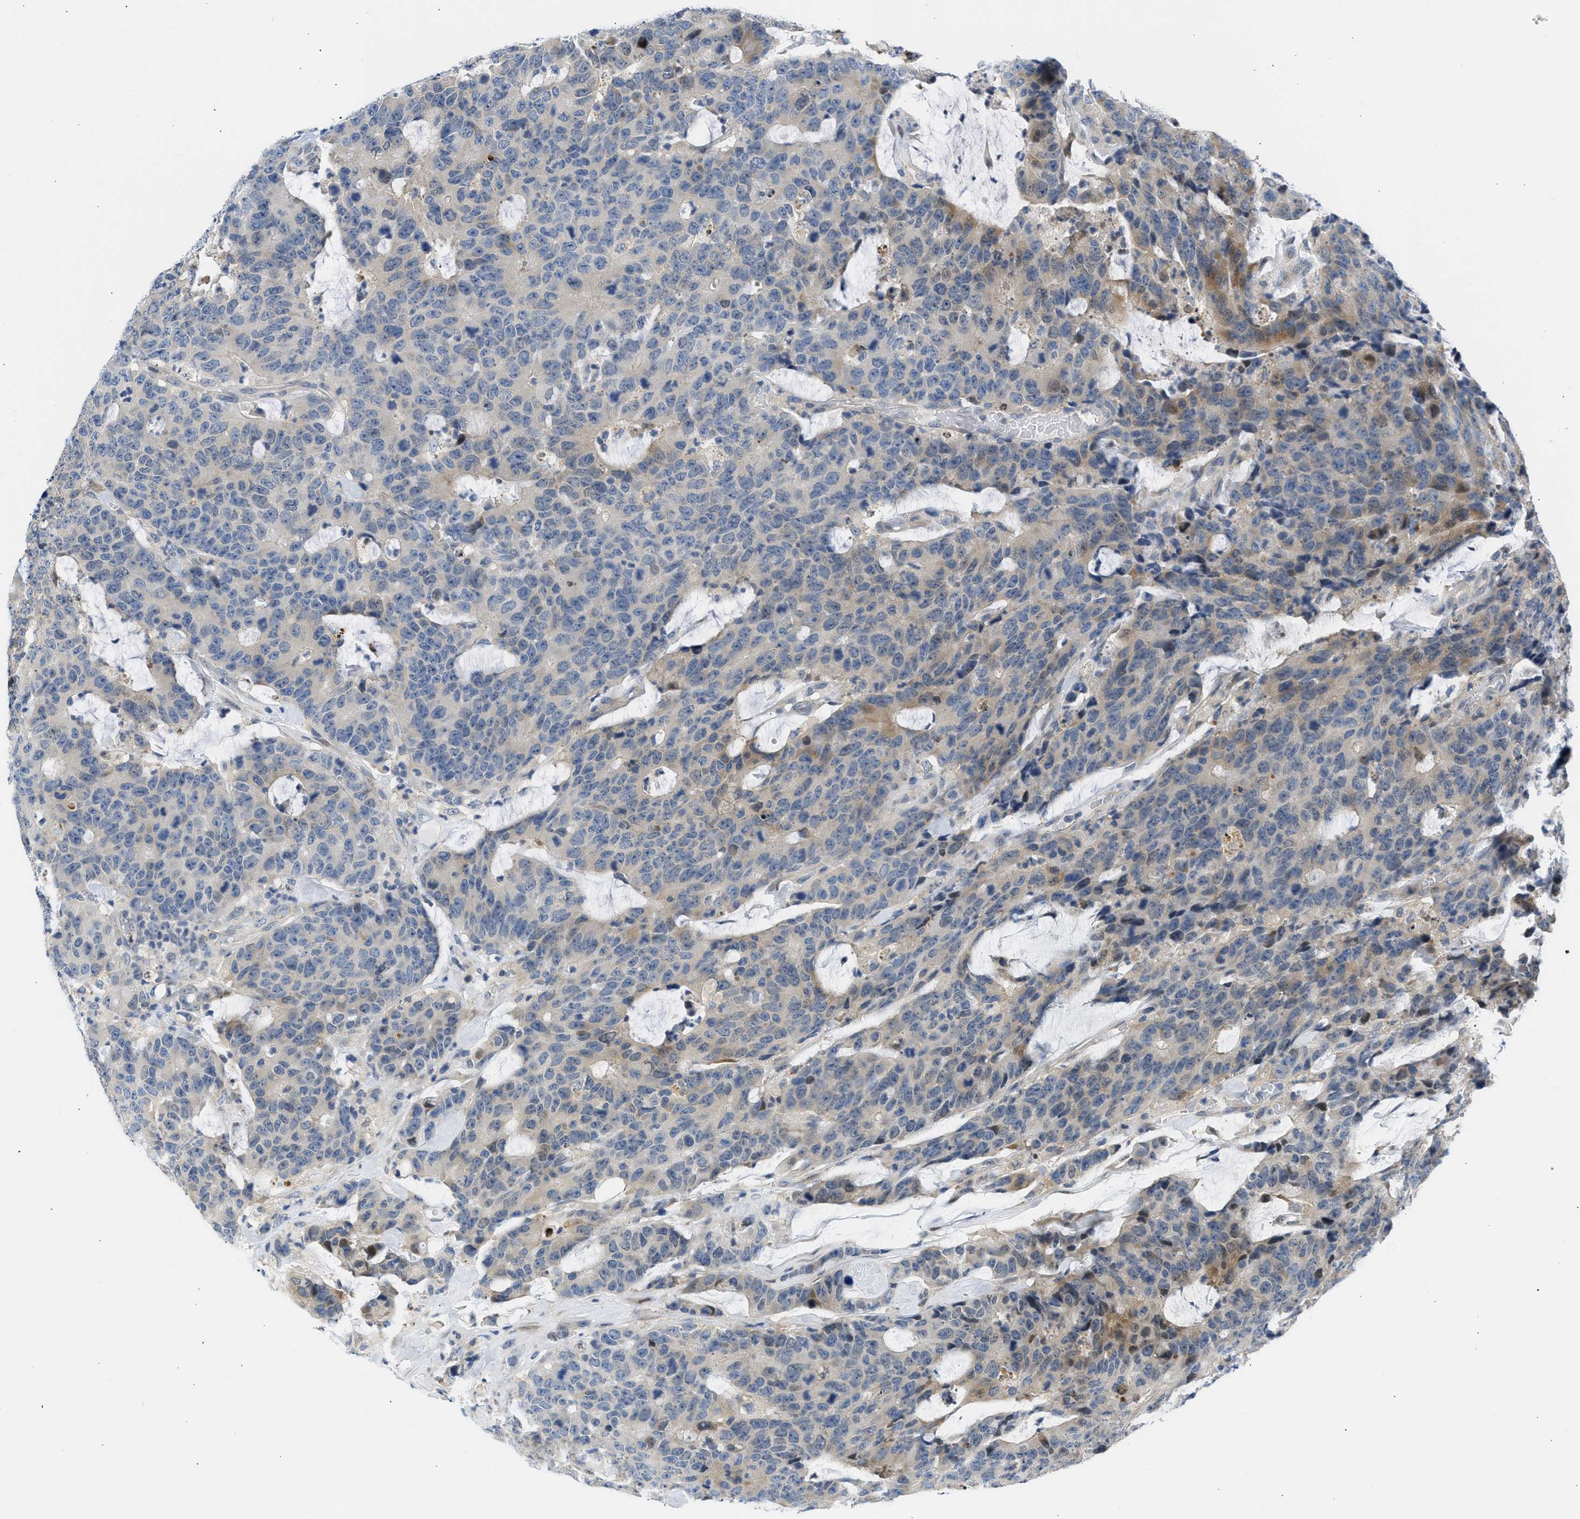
{"staining": {"intensity": "moderate", "quantity": "<25%", "location": "cytoplasmic/membranous,nuclear"}, "tissue": "colorectal cancer", "cell_type": "Tumor cells", "image_type": "cancer", "snomed": [{"axis": "morphology", "description": "Adenocarcinoma, NOS"}, {"axis": "topography", "description": "Colon"}], "caption": "Adenocarcinoma (colorectal) was stained to show a protein in brown. There is low levels of moderate cytoplasmic/membranous and nuclear staining in about <25% of tumor cells.", "gene": "OLIG3", "patient": {"sex": "female", "age": 86}}